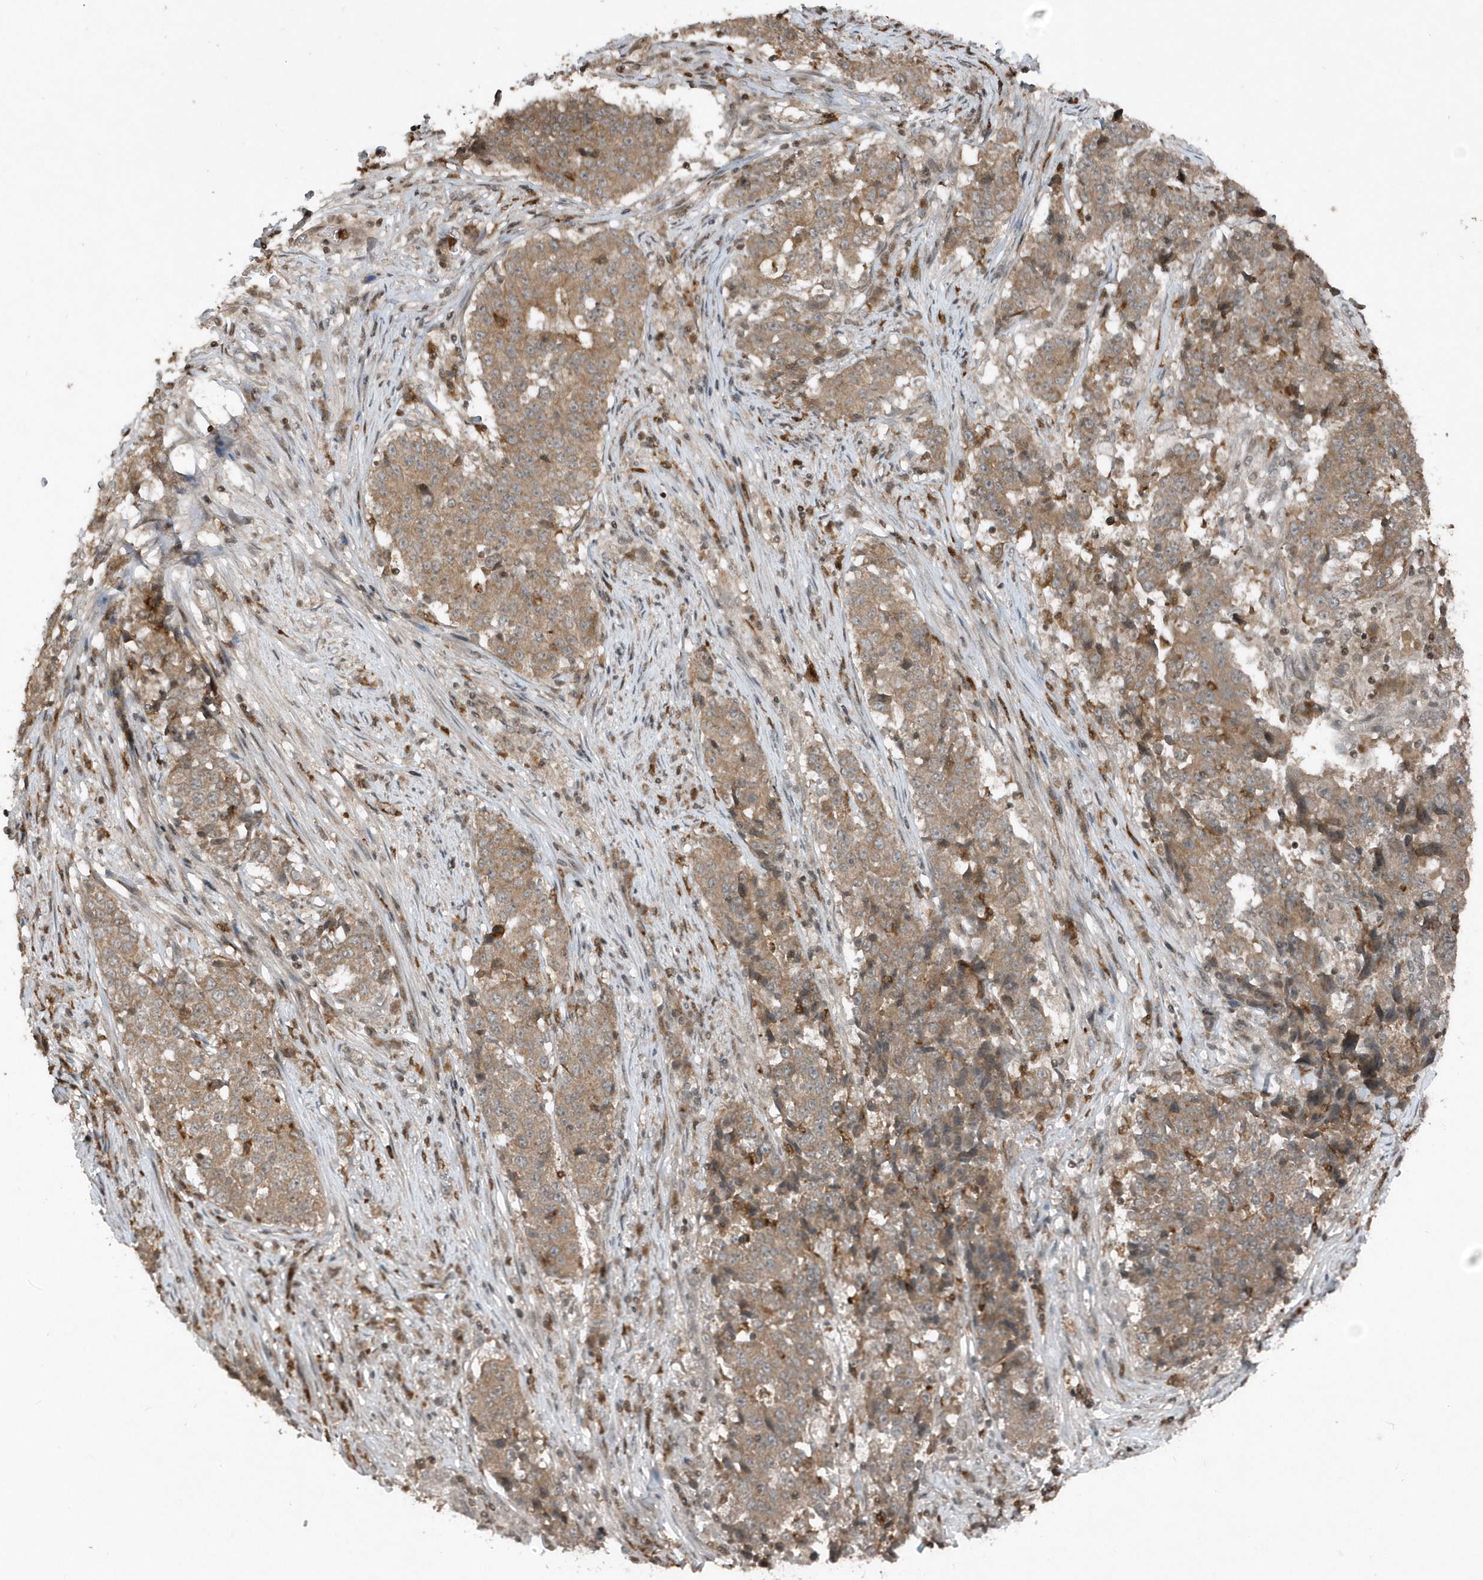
{"staining": {"intensity": "moderate", "quantity": ">75%", "location": "cytoplasmic/membranous"}, "tissue": "stomach cancer", "cell_type": "Tumor cells", "image_type": "cancer", "snomed": [{"axis": "morphology", "description": "Adenocarcinoma, NOS"}, {"axis": "topography", "description": "Stomach"}], "caption": "This micrograph exhibits stomach cancer (adenocarcinoma) stained with immunohistochemistry (IHC) to label a protein in brown. The cytoplasmic/membranous of tumor cells show moderate positivity for the protein. Nuclei are counter-stained blue.", "gene": "EIF2B1", "patient": {"sex": "male", "age": 59}}